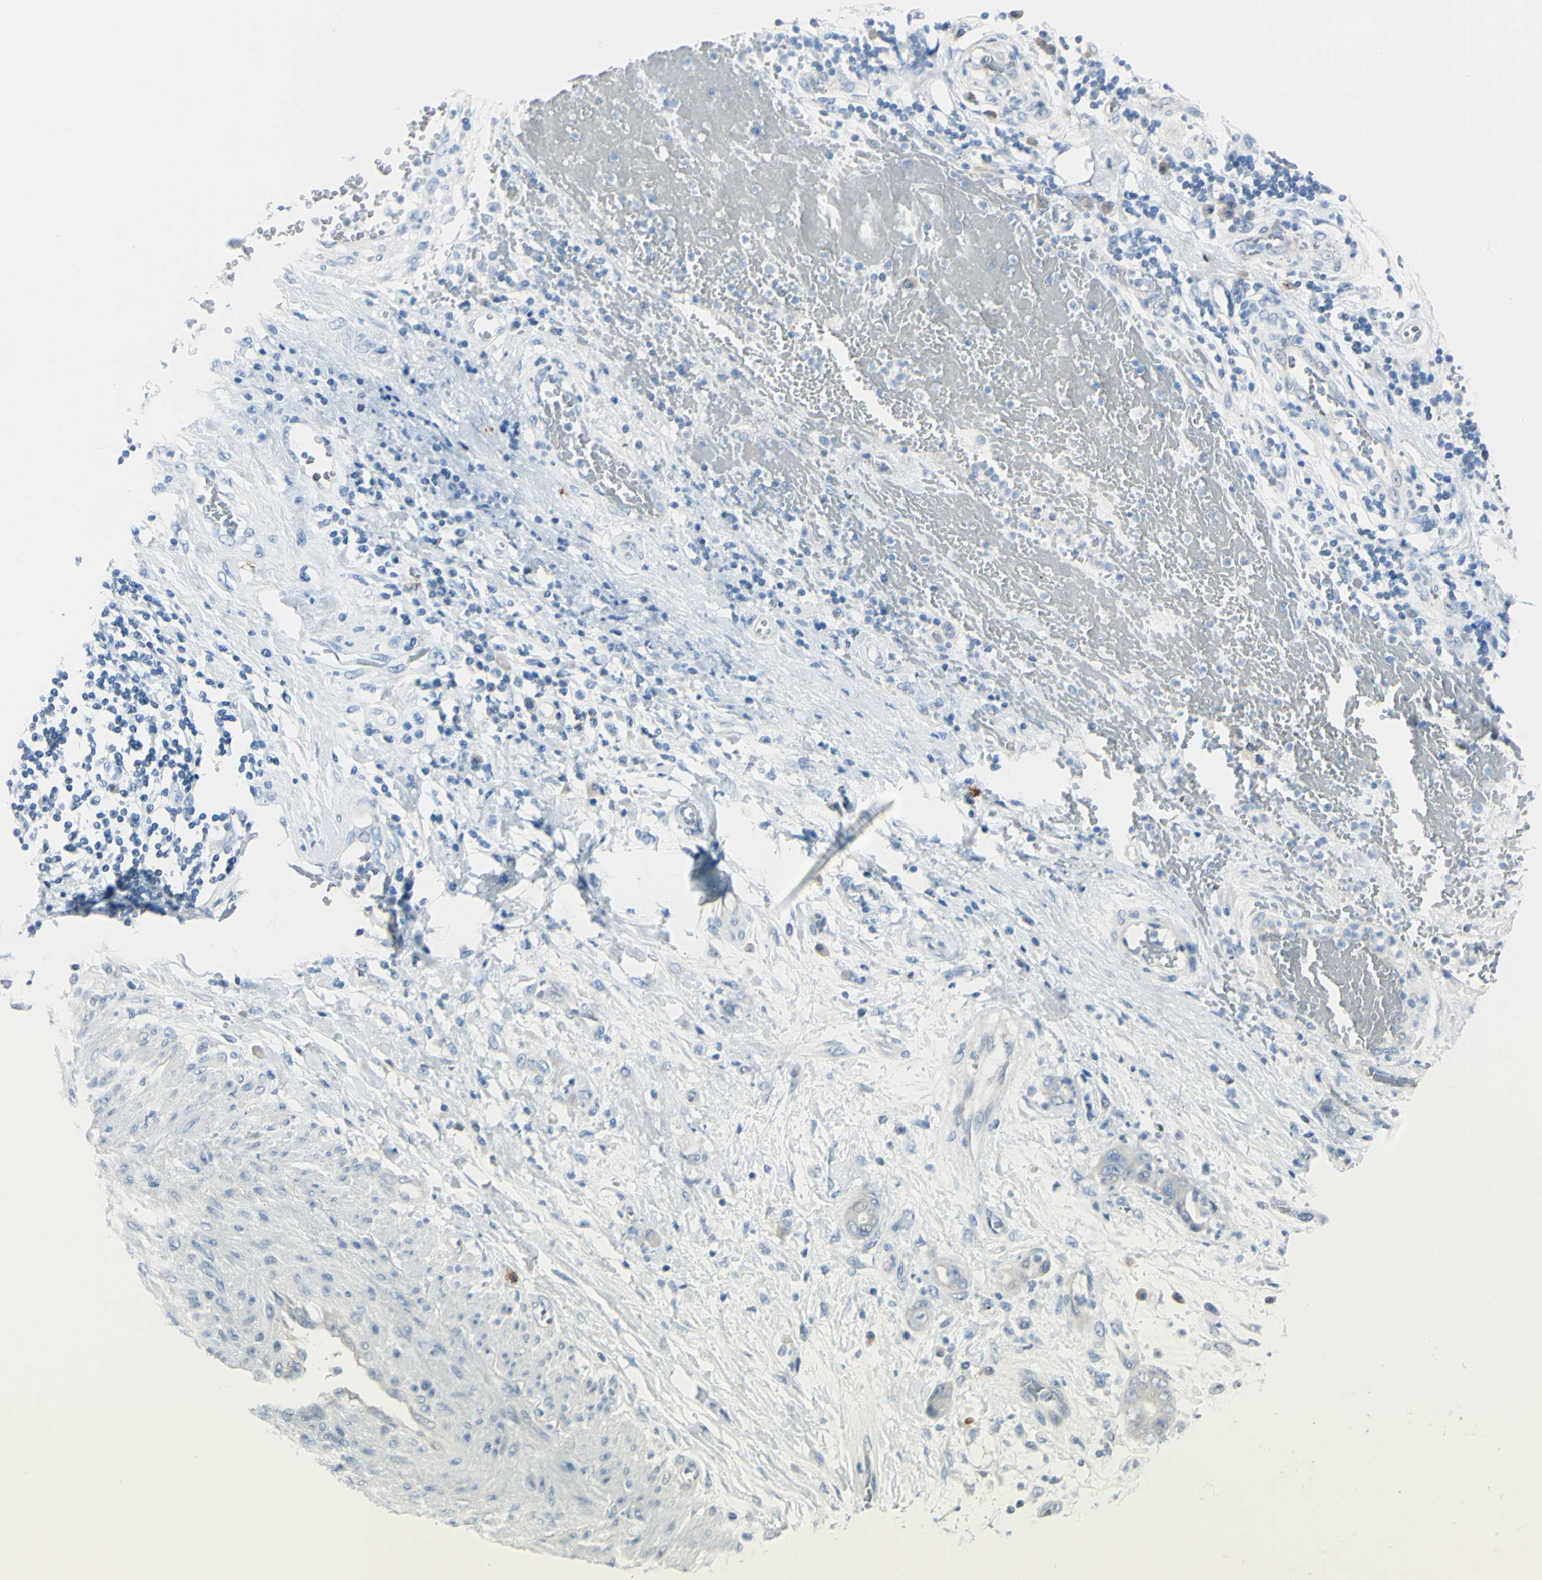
{"staining": {"intensity": "negative", "quantity": "none", "location": "none"}, "tissue": "stomach cancer", "cell_type": "Tumor cells", "image_type": "cancer", "snomed": [{"axis": "morphology", "description": "Adenocarcinoma, NOS"}, {"axis": "topography", "description": "Stomach"}], "caption": "Stomach adenocarcinoma stained for a protein using immunohistochemistry (IHC) shows no positivity tumor cells.", "gene": "DLG4", "patient": {"sex": "female", "age": 73}}